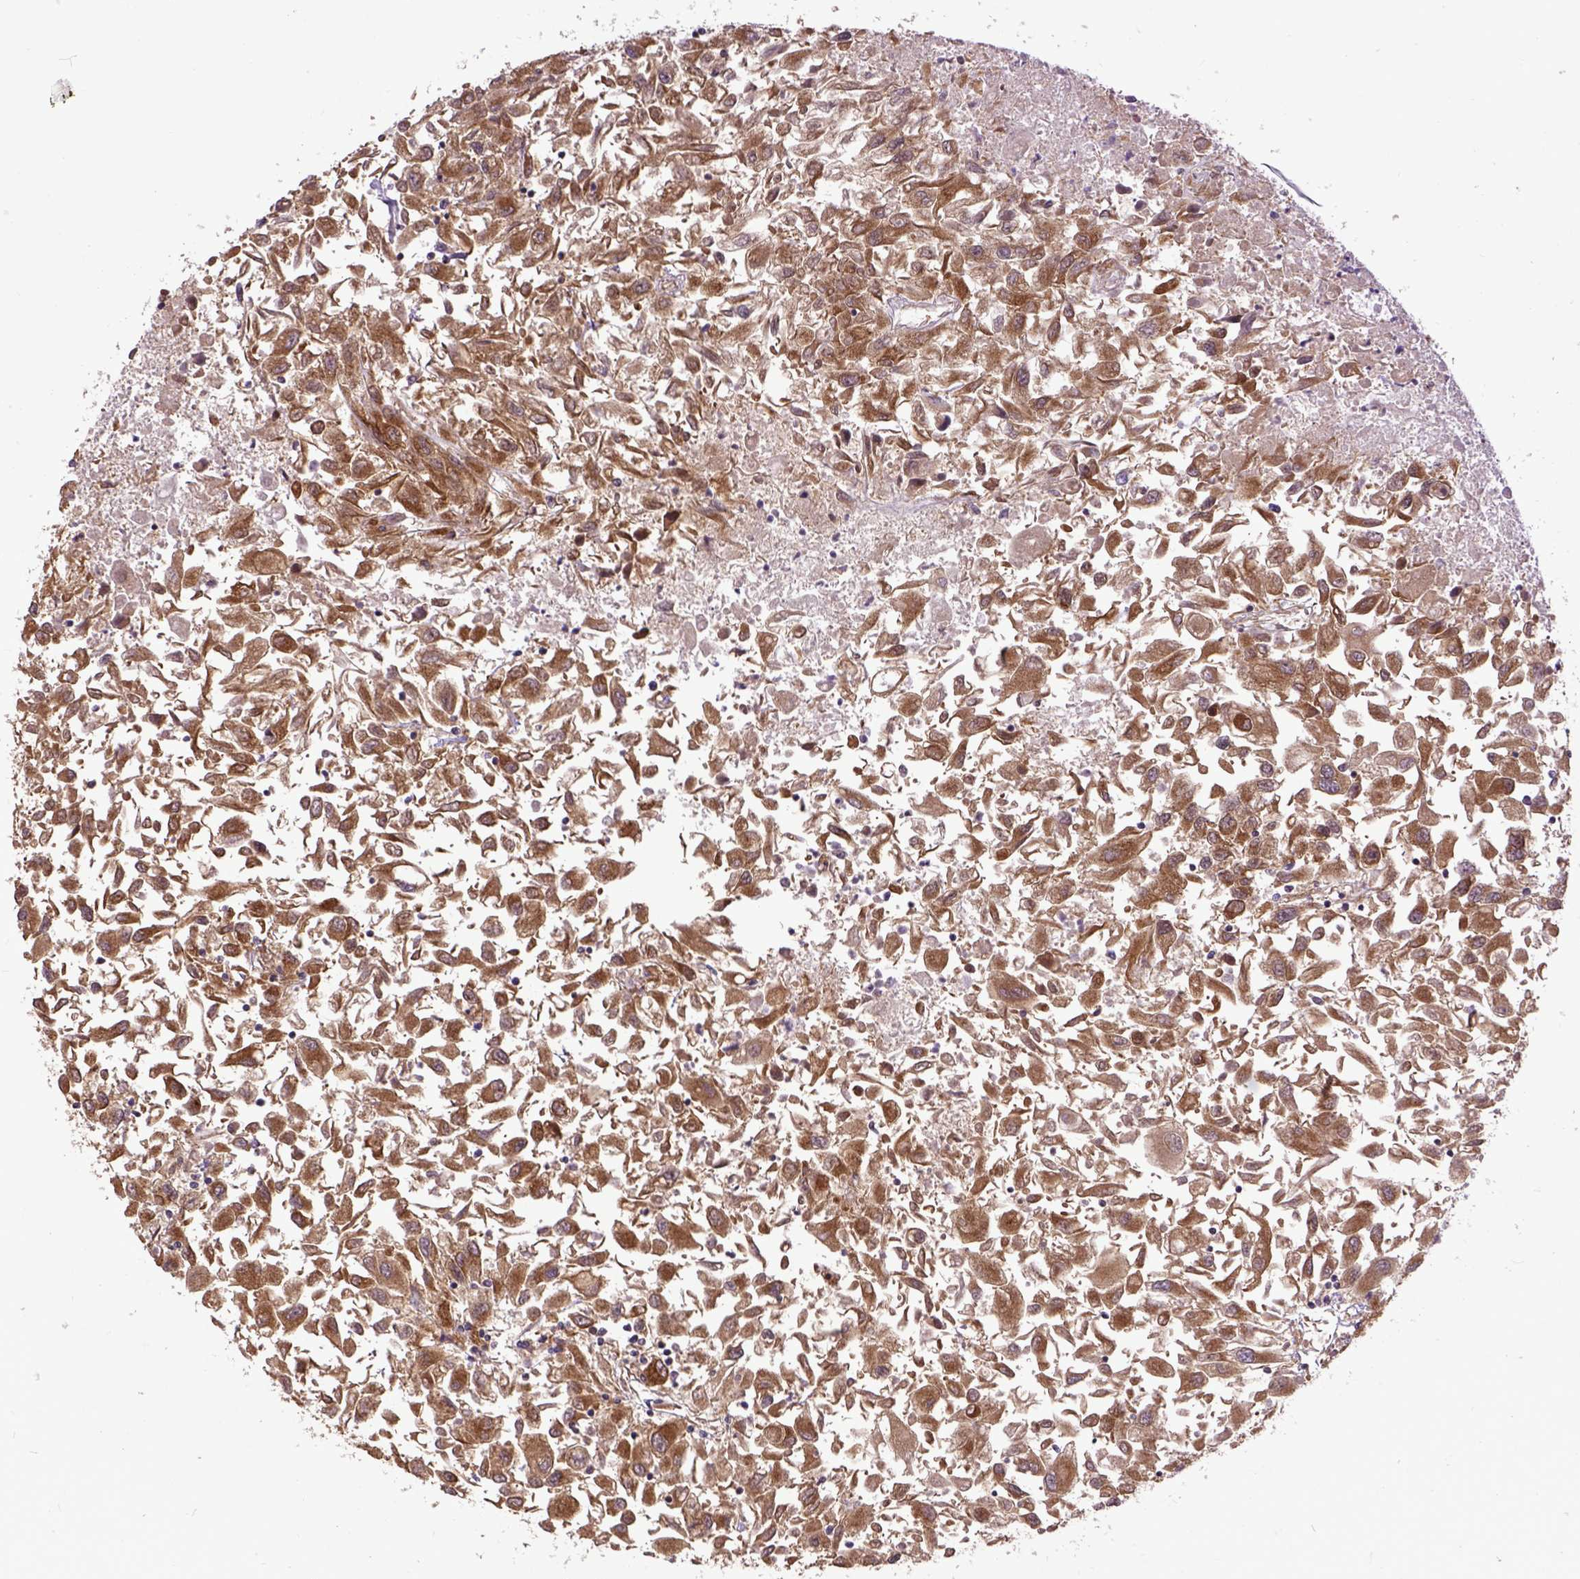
{"staining": {"intensity": "moderate", "quantity": ">75%", "location": "cytoplasmic/membranous"}, "tissue": "renal cancer", "cell_type": "Tumor cells", "image_type": "cancer", "snomed": [{"axis": "morphology", "description": "Adenocarcinoma, NOS"}, {"axis": "topography", "description": "Kidney"}], "caption": "Immunohistochemistry image of neoplastic tissue: adenocarcinoma (renal) stained using immunohistochemistry (IHC) shows medium levels of moderate protein expression localized specifically in the cytoplasmic/membranous of tumor cells, appearing as a cytoplasmic/membranous brown color.", "gene": "ARL1", "patient": {"sex": "female", "age": 76}}